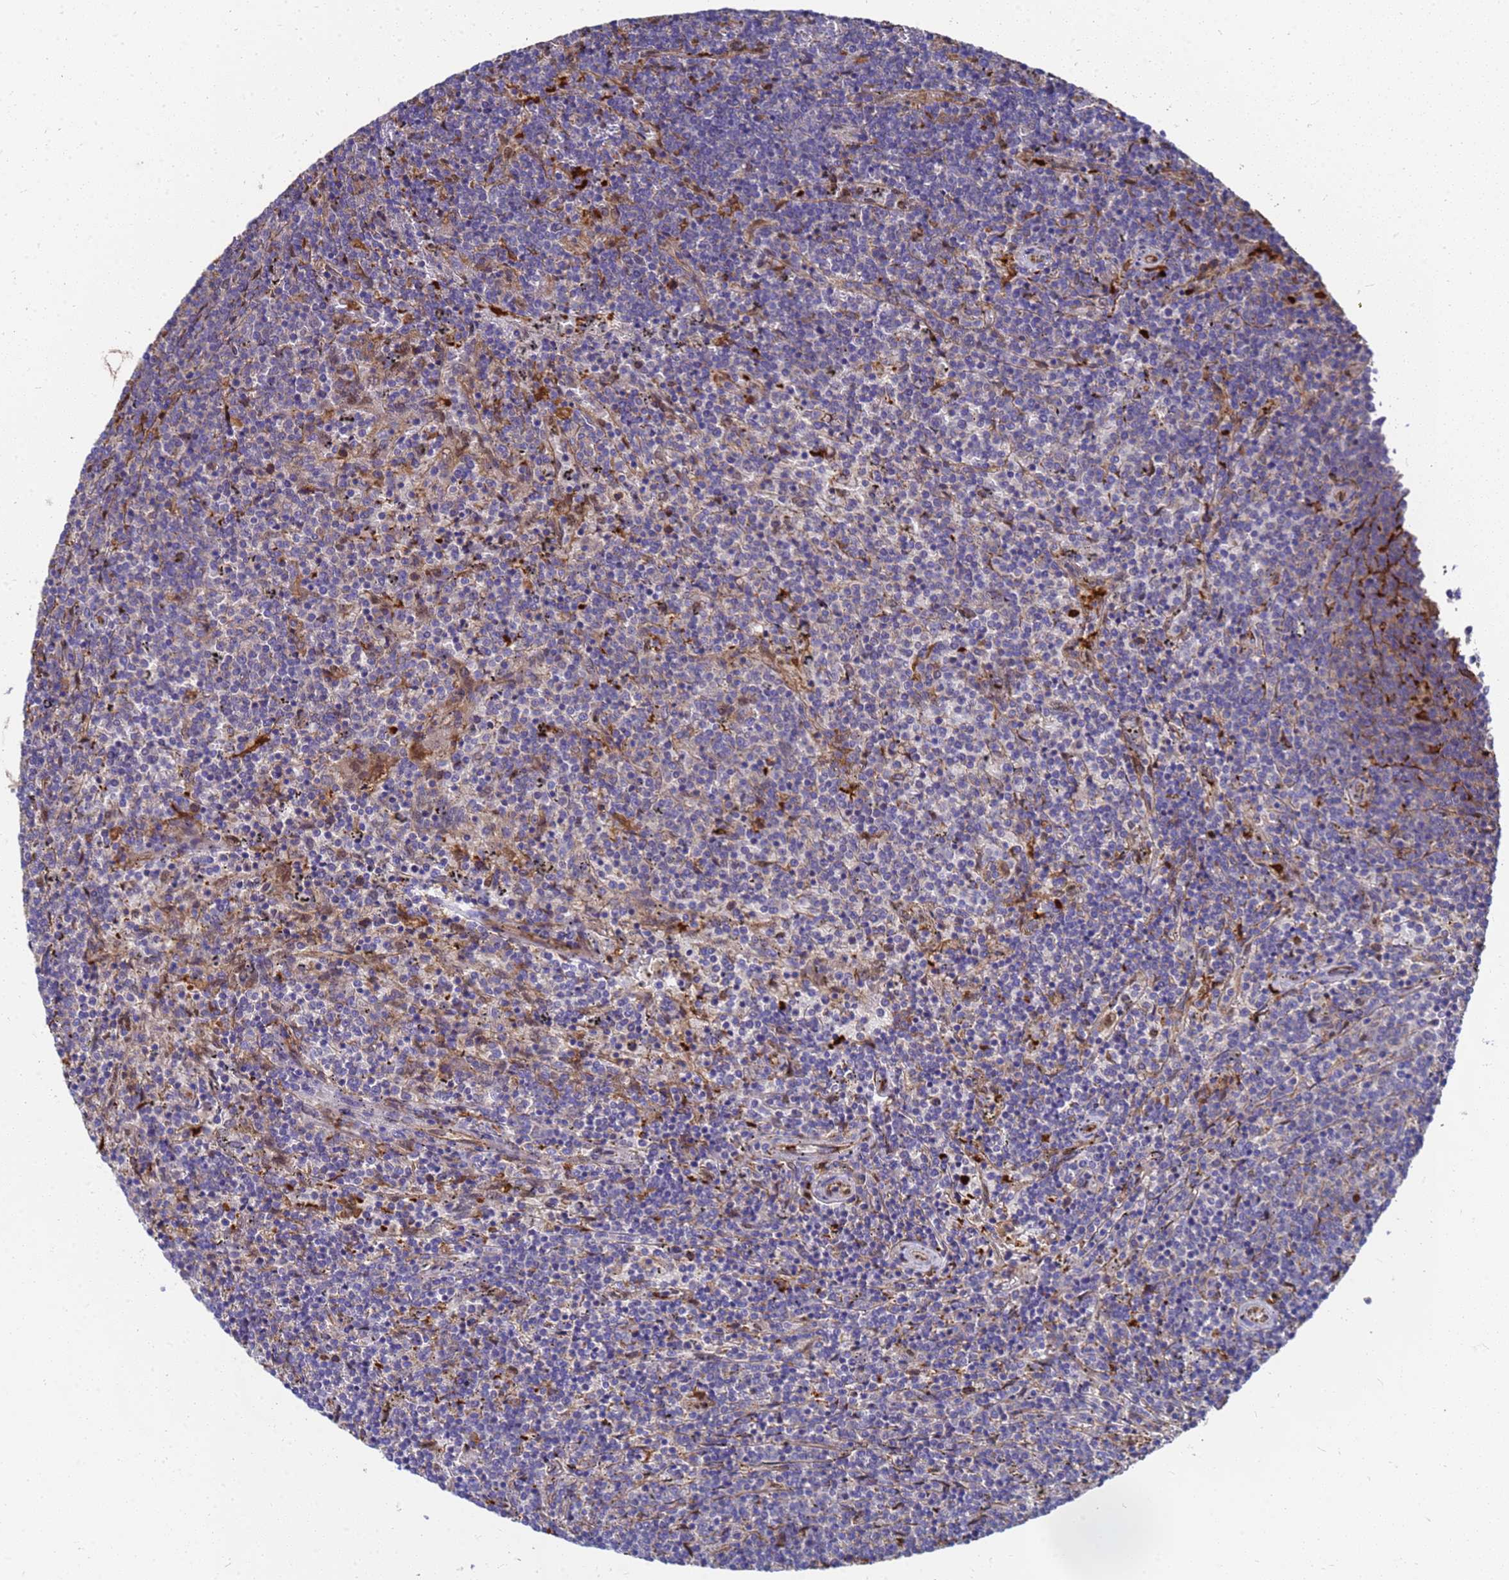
{"staining": {"intensity": "negative", "quantity": "none", "location": "none"}, "tissue": "lymphoma", "cell_type": "Tumor cells", "image_type": "cancer", "snomed": [{"axis": "morphology", "description": "Malignant lymphoma, non-Hodgkin's type, Low grade"}, {"axis": "topography", "description": "Spleen"}], "caption": "This is an immunohistochemistry (IHC) histopathology image of human low-grade malignant lymphoma, non-Hodgkin's type. There is no staining in tumor cells.", "gene": "SLC35E2B", "patient": {"sex": "female", "age": 50}}